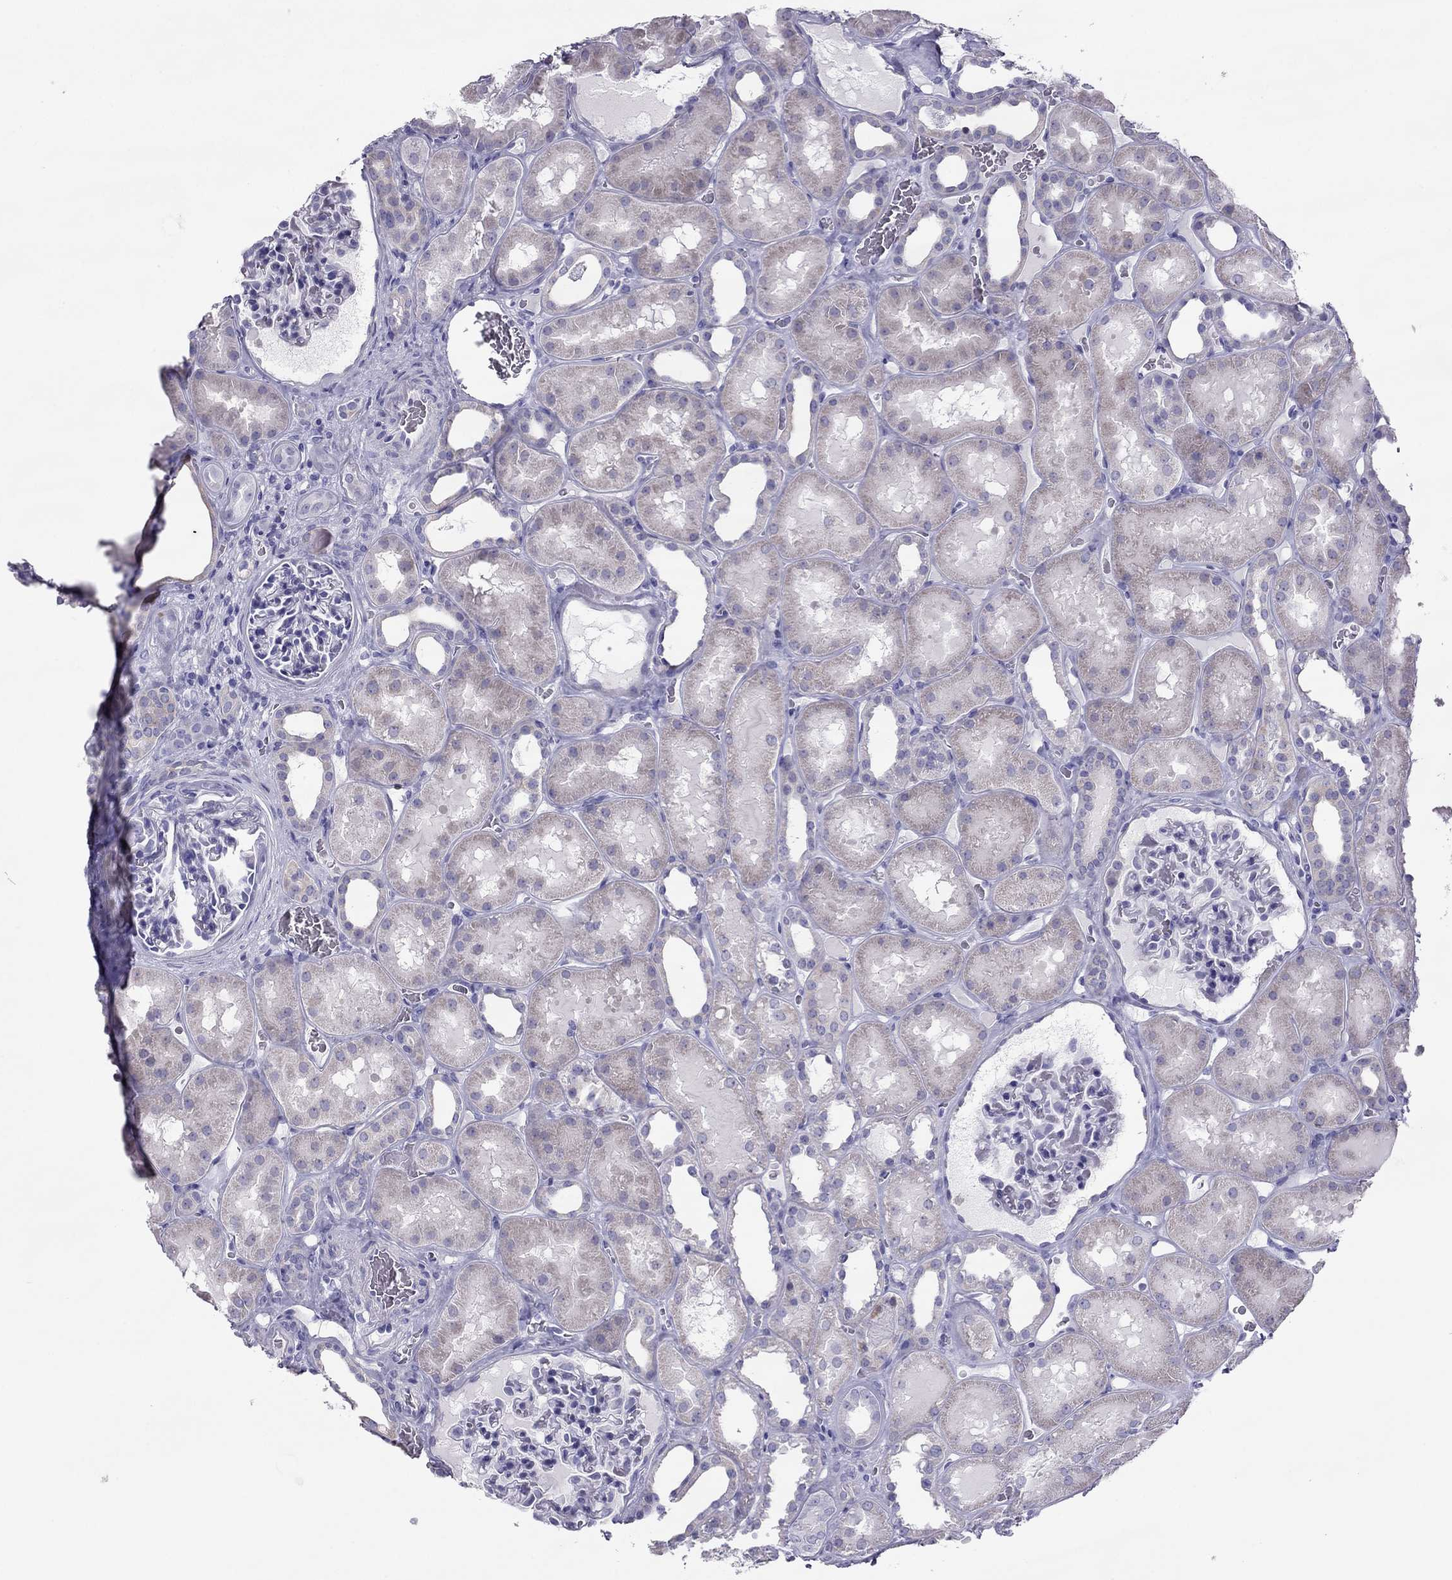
{"staining": {"intensity": "negative", "quantity": "none", "location": "none"}, "tissue": "kidney", "cell_type": "Cells in glomeruli", "image_type": "normal", "snomed": [{"axis": "morphology", "description": "Normal tissue, NOS"}, {"axis": "topography", "description": "Kidney"}], "caption": "Immunohistochemistry (IHC) of benign human kidney exhibits no expression in cells in glomeruli. (Brightfield microscopy of DAB immunohistochemistry (IHC) at high magnification).", "gene": "MAEL", "patient": {"sex": "female", "age": 41}}